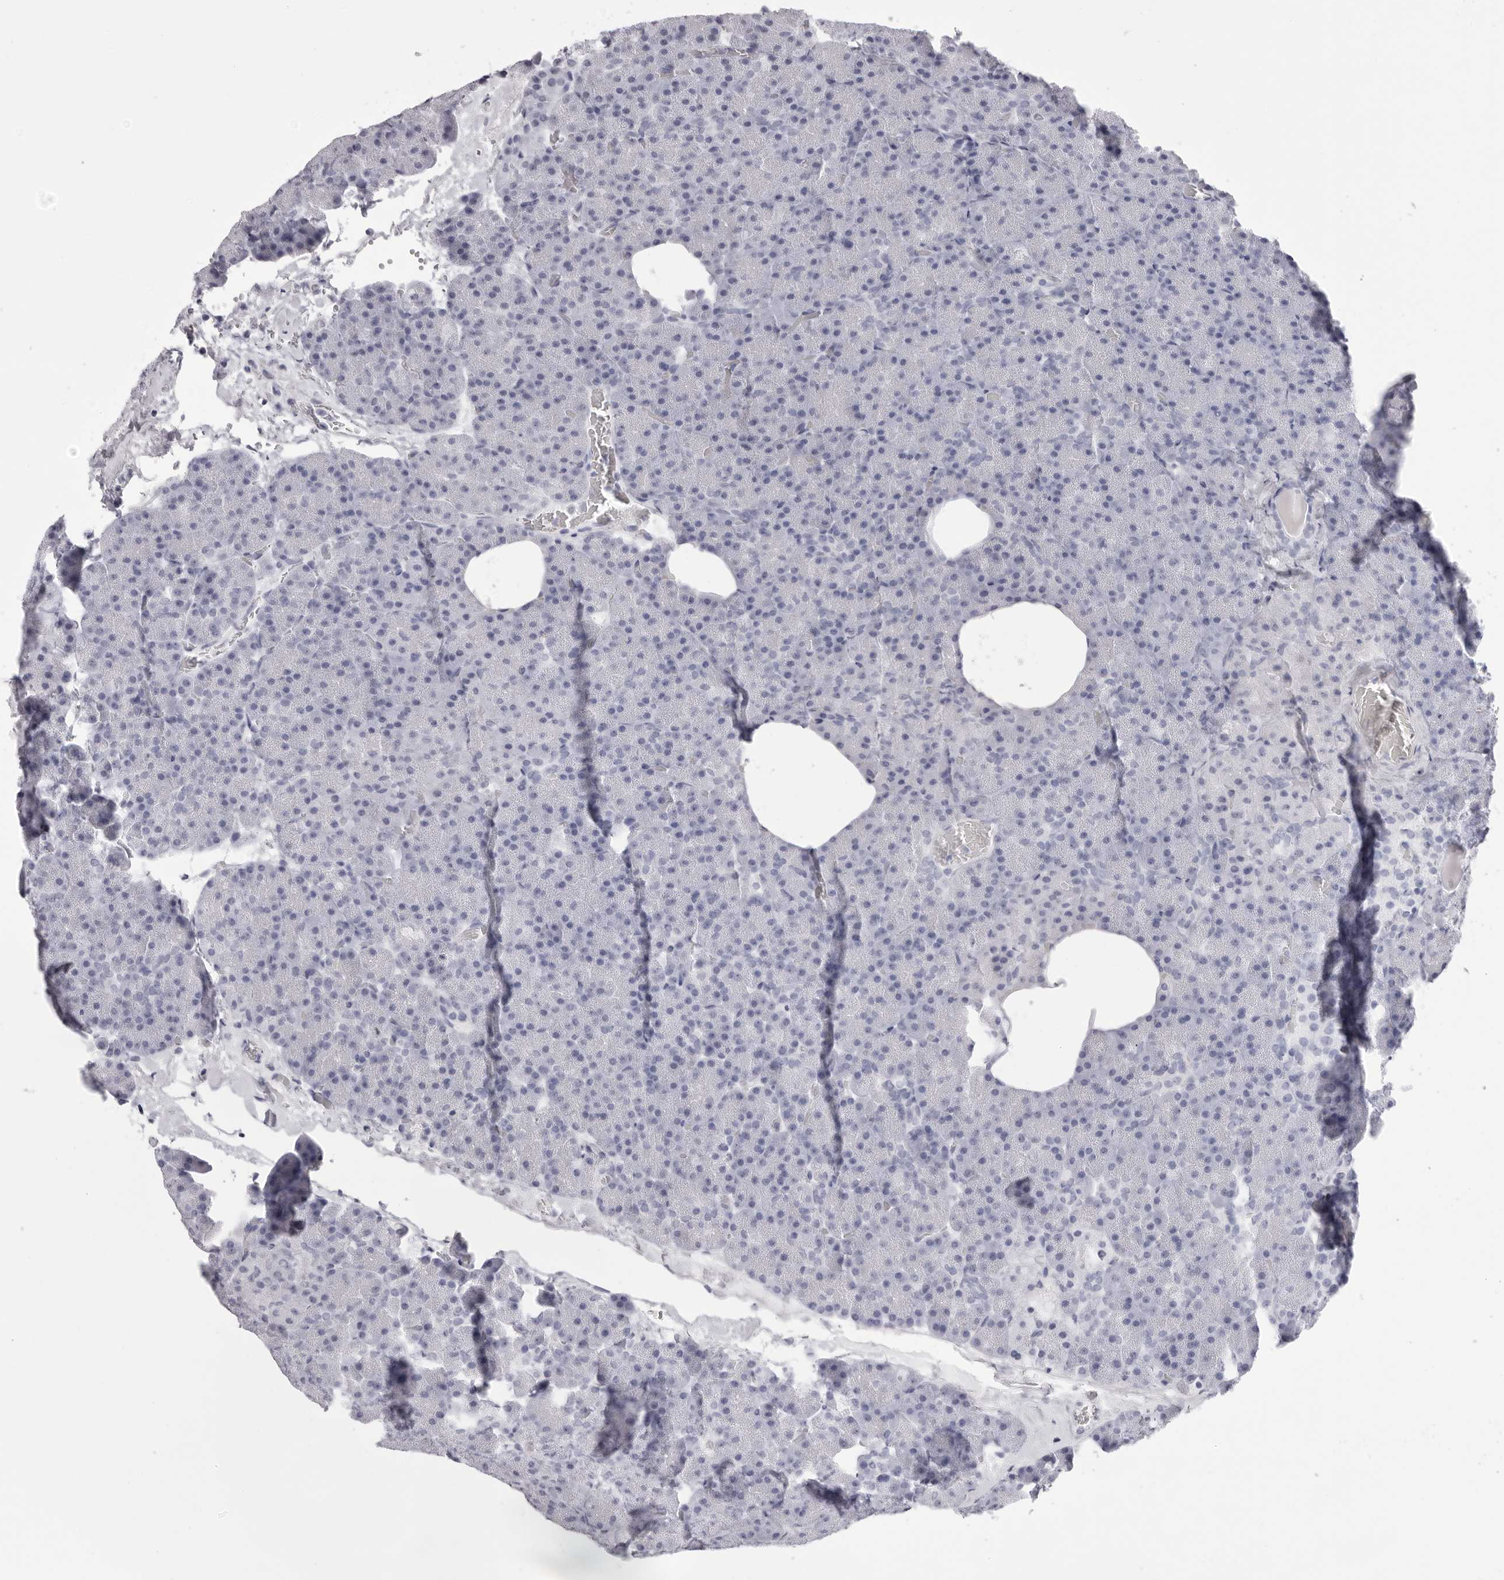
{"staining": {"intensity": "negative", "quantity": "none", "location": "none"}, "tissue": "pancreas", "cell_type": "Exocrine glandular cells", "image_type": "normal", "snomed": [{"axis": "morphology", "description": "Normal tissue, NOS"}, {"axis": "morphology", "description": "Carcinoid, malignant, NOS"}, {"axis": "topography", "description": "Pancreas"}], "caption": "The micrograph demonstrates no significant positivity in exocrine glandular cells of pancreas.", "gene": "TMOD4", "patient": {"sex": "female", "age": 35}}